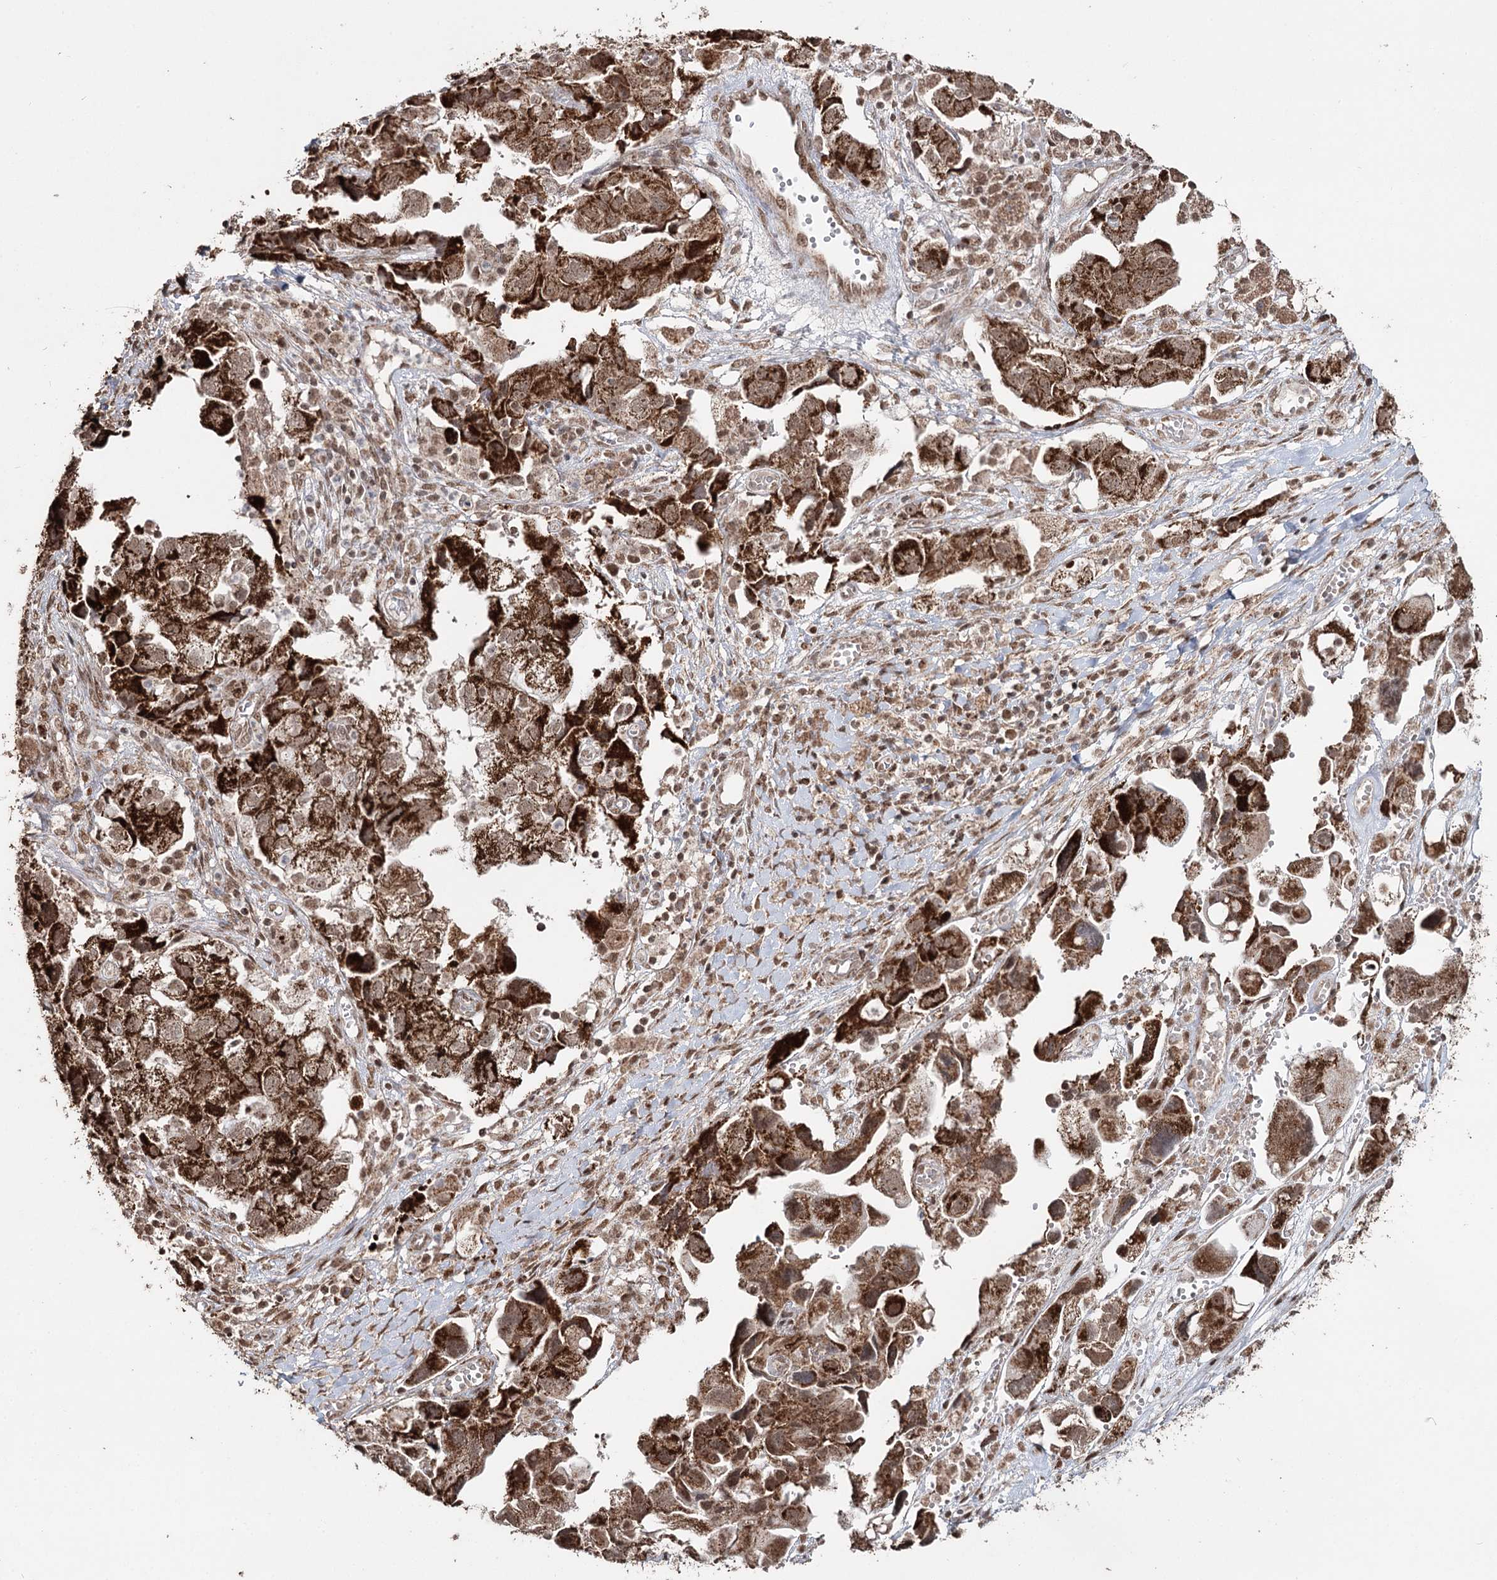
{"staining": {"intensity": "strong", "quantity": ">75%", "location": "cytoplasmic/membranous"}, "tissue": "ovarian cancer", "cell_type": "Tumor cells", "image_type": "cancer", "snomed": [{"axis": "morphology", "description": "Carcinoma, NOS"}, {"axis": "morphology", "description": "Cystadenocarcinoma, serous, NOS"}, {"axis": "topography", "description": "Ovary"}], "caption": "This histopathology image reveals carcinoma (ovarian) stained with IHC to label a protein in brown. The cytoplasmic/membranous of tumor cells show strong positivity for the protein. Nuclei are counter-stained blue.", "gene": "PDHX", "patient": {"sex": "female", "age": 69}}